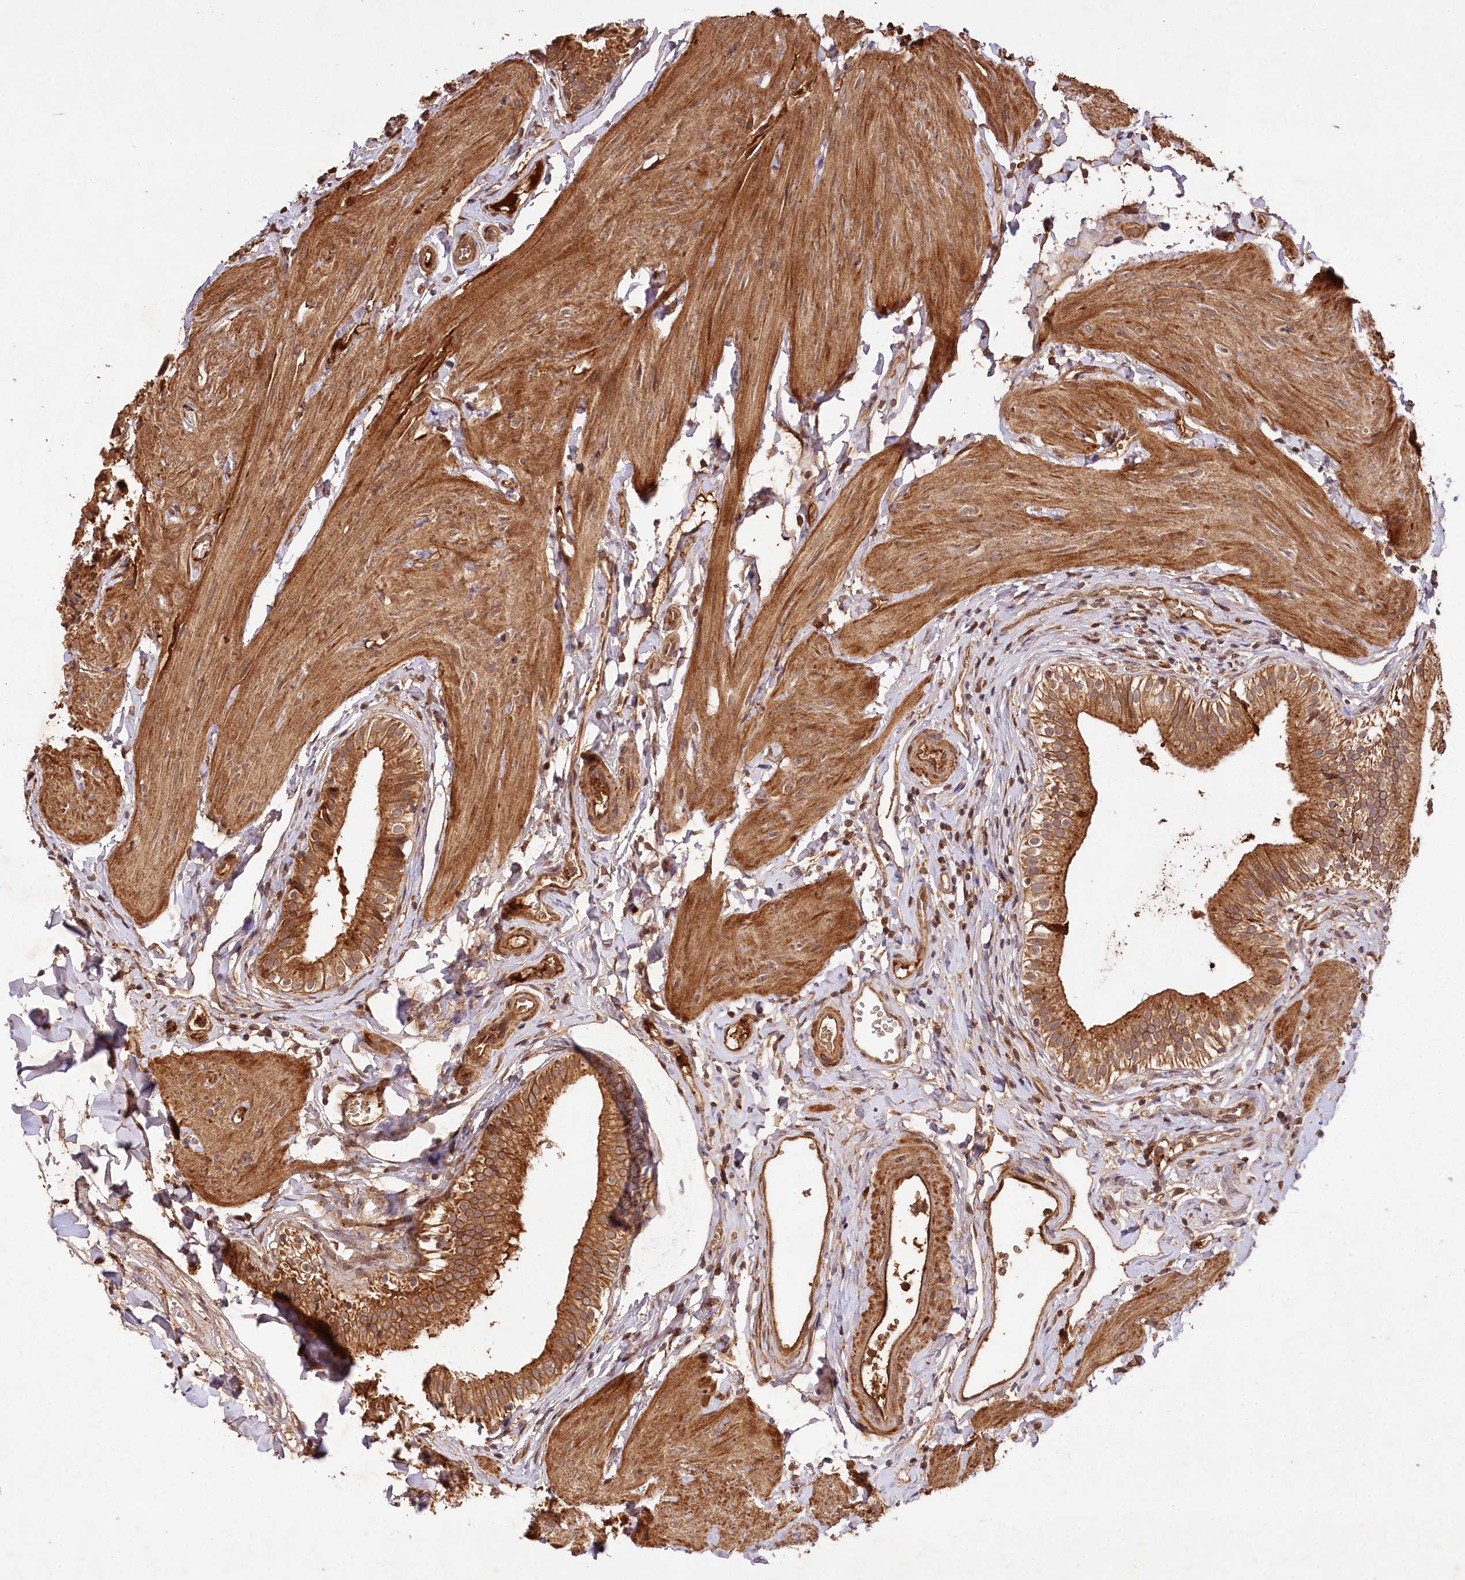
{"staining": {"intensity": "moderate", "quantity": ">75%", "location": "cytoplasmic/membranous"}, "tissue": "gallbladder", "cell_type": "Glandular cells", "image_type": "normal", "snomed": [{"axis": "morphology", "description": "Normal tissue, NOS"}, {"axis": "topography", "description": "Gallbladder"}], "caption": "About >75% of glandular cells in unremarkable human gallbladder show moderate cytoplasmic/membranous protein positivity as visualized by brown immunohistochemical staining.", "gene": "MCF2L2", "patient": {"sex": "female", "age": 47}}